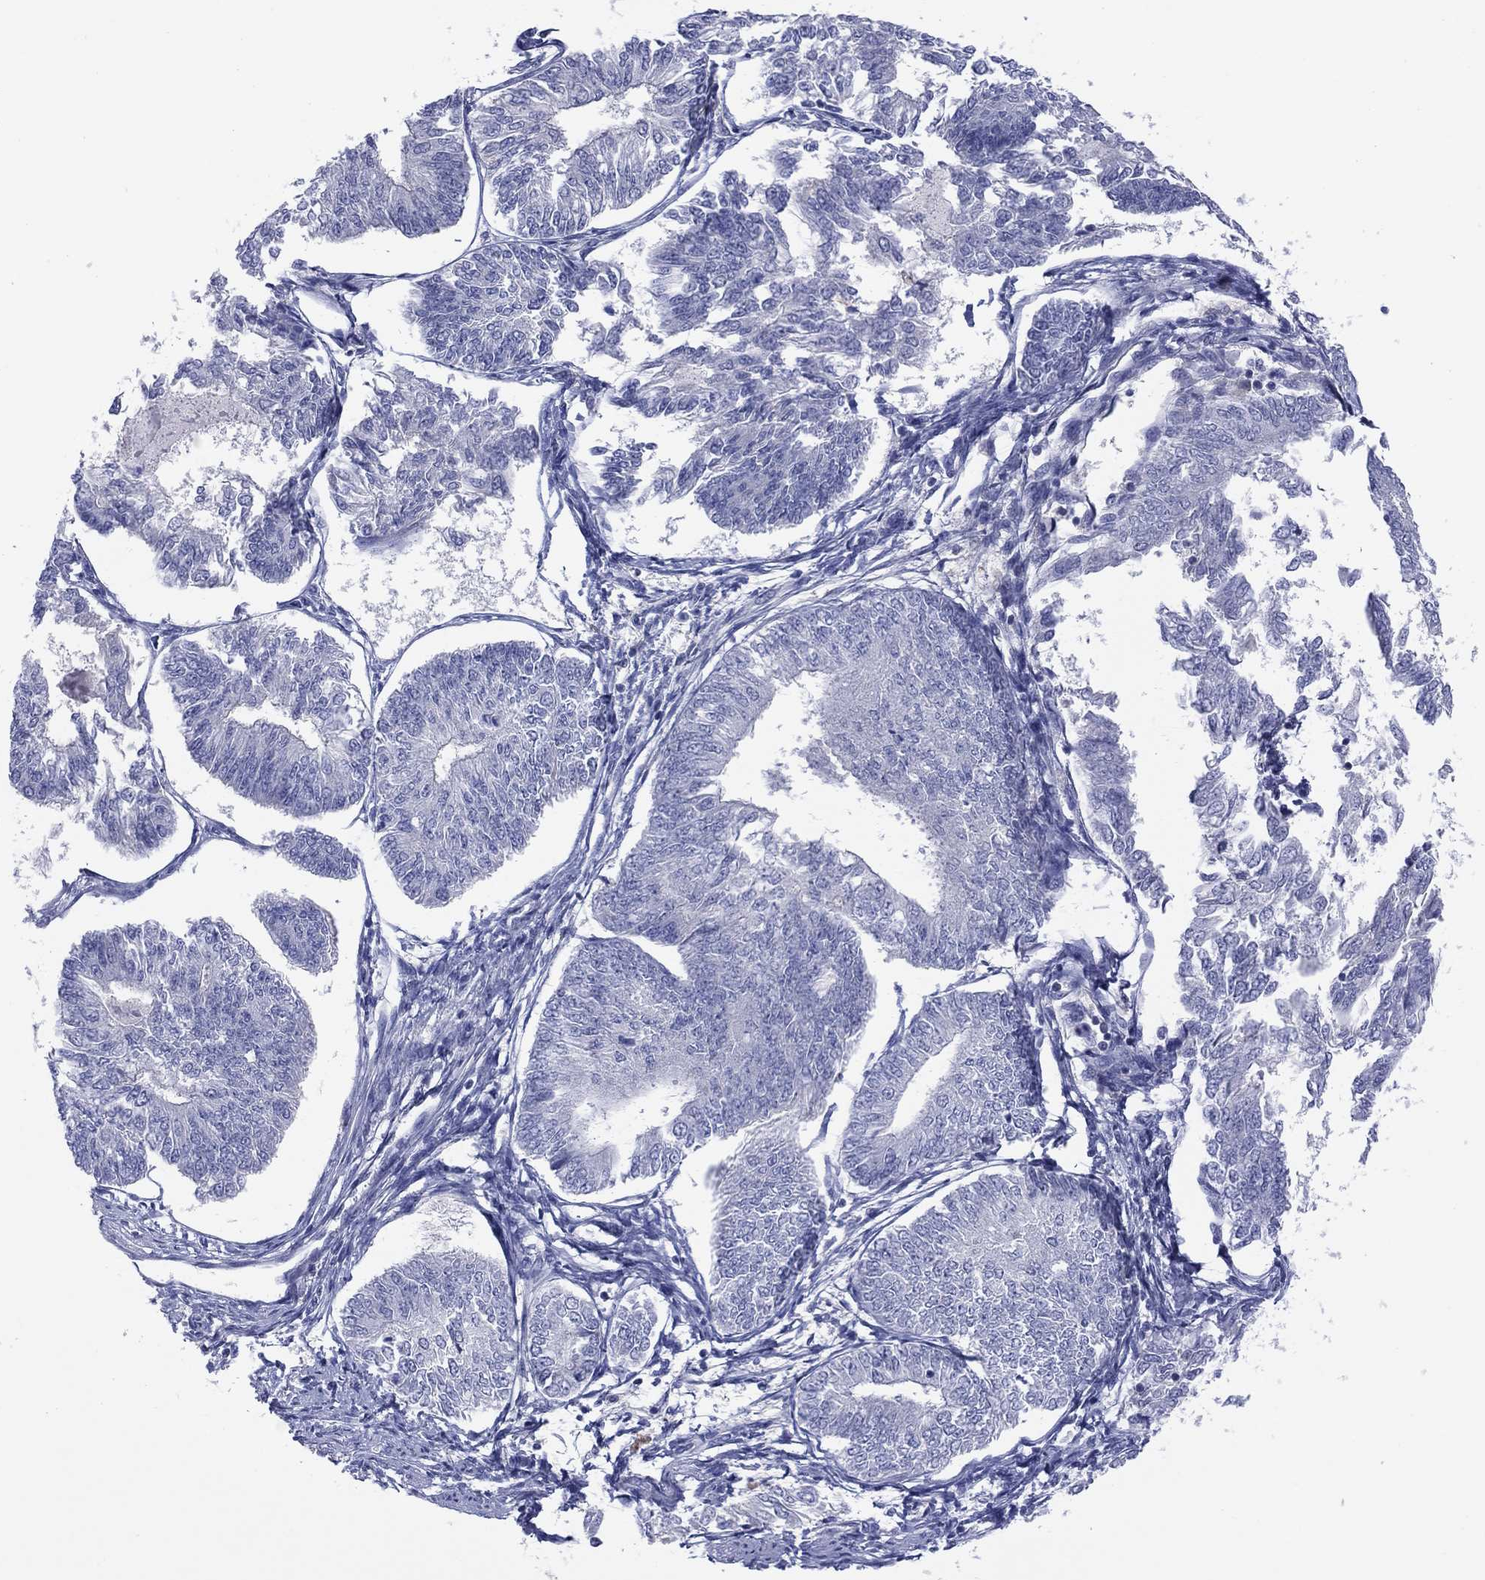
{"staining": {"intensity": "negative", "quantity": "none", "location": "none"}, "tissue": "endometrial cancer", "cell_type": "Tumor cells", "image_type": "cancer", "snomed": [{"axis": "morphology", "description": "Adenocarcinoma, NOS"}, {"axis": "topography", "description": "Endometrium"}], "caption": "This is an IHC micrograph of human endometrial adenocarcinoma. There is no staining in tumor cells.", "gene": "CYP2B6", "patient": {"sex": "female", "age": 58}}